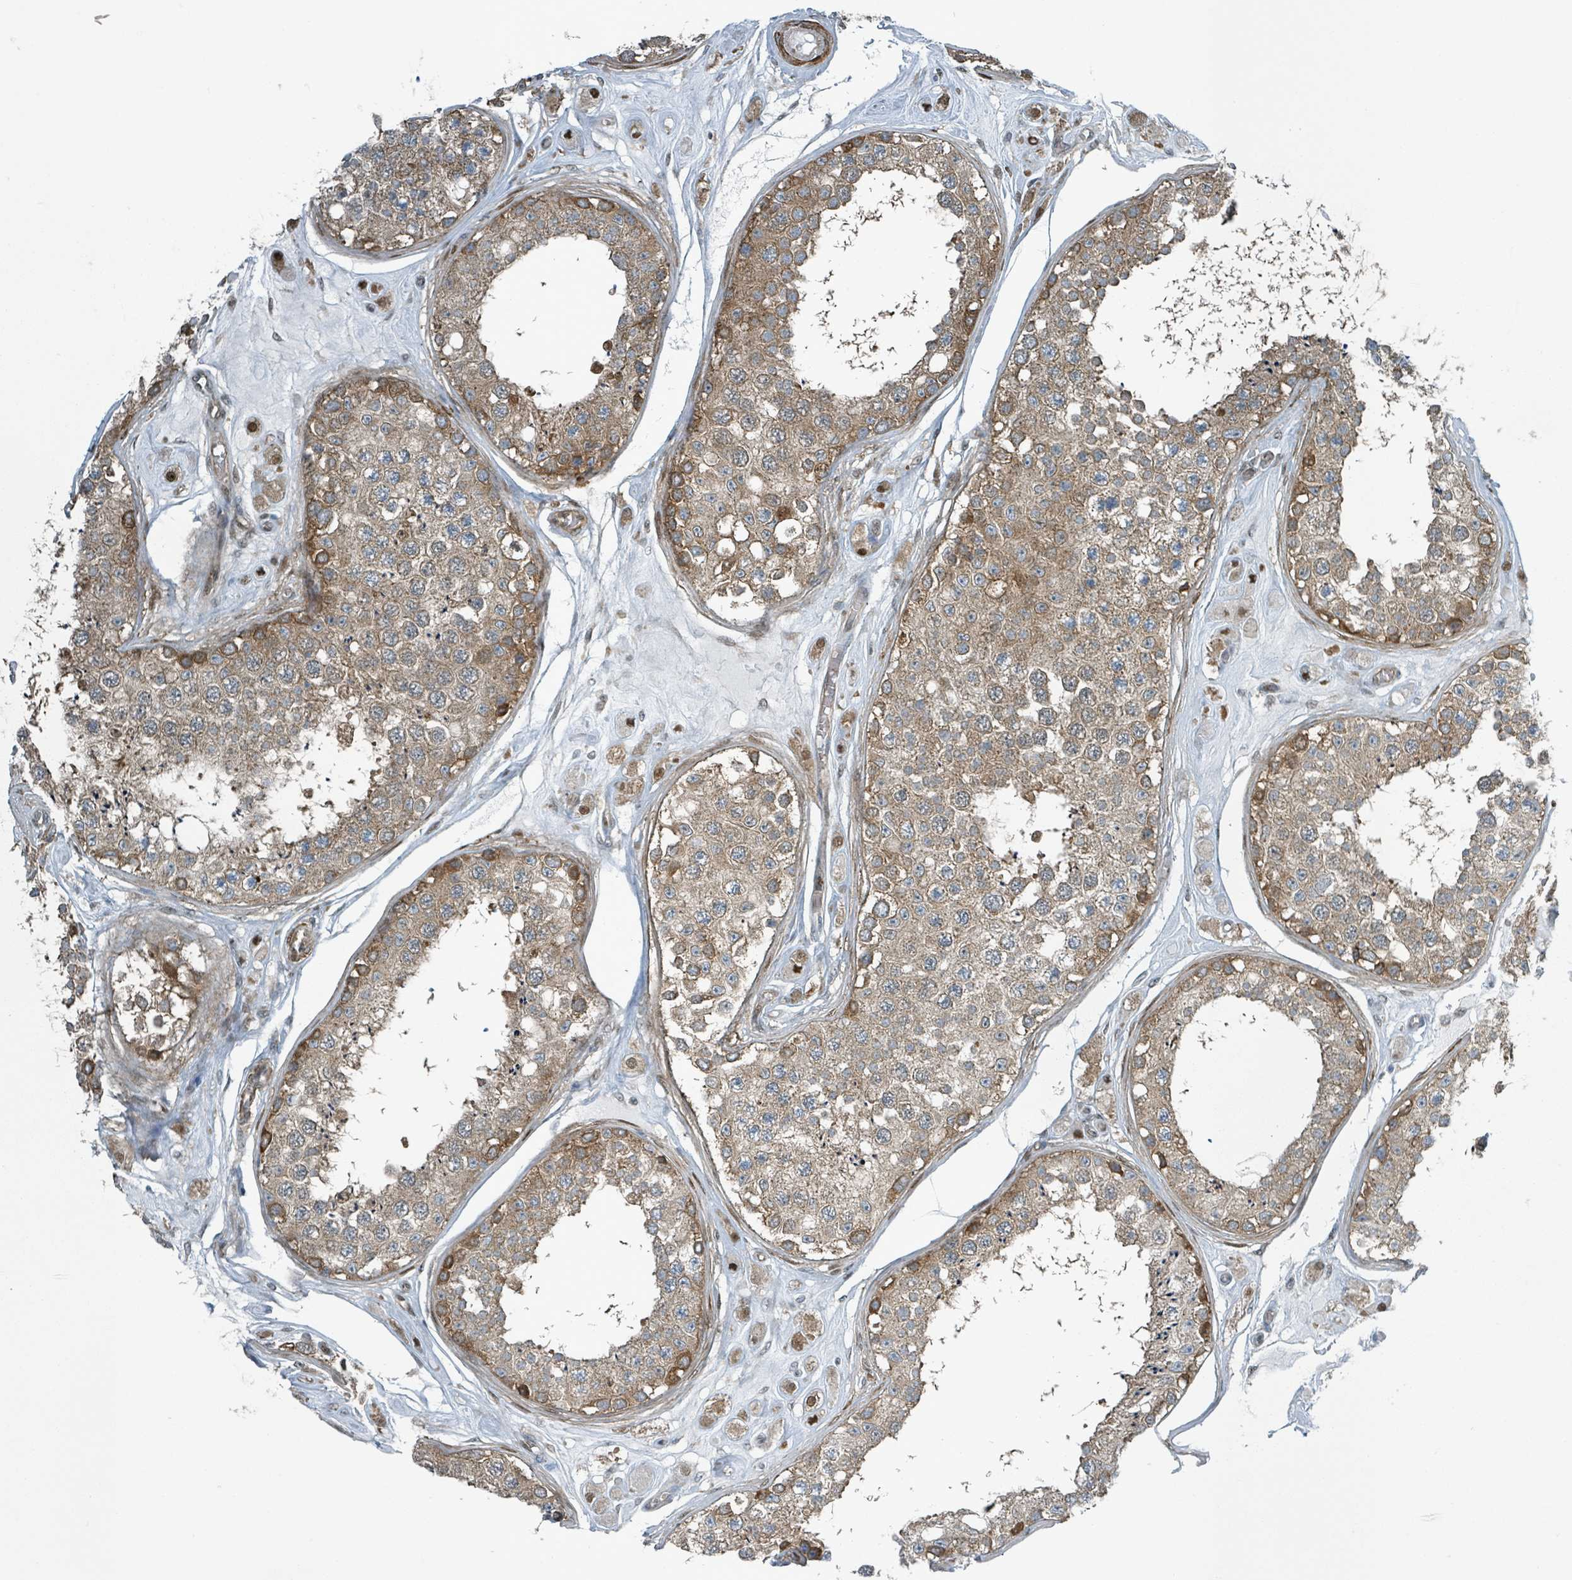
{"staining": {"intensity": "moderate", "quantity": "25%-75%", "location": "cytoplasmic/membranous"}, "tissue": "testis", "cell_type": "Cells in seminiferous ducts", "image_type": "normal", "snomed": [{"axis": "morphology", "description": "Normal tissue, NOS"}, {"axis": "topography", "description": "Testis"}], "caption": "Immunohistochemistry (IHC) of normal human testis displays medium levels of moderate cytoplasmic/membranous expression in approximately 25%-75% of cells in seminiferous ducts.", "gene": "RHPN2", "patient": {"sex": "male", "age": 25}}